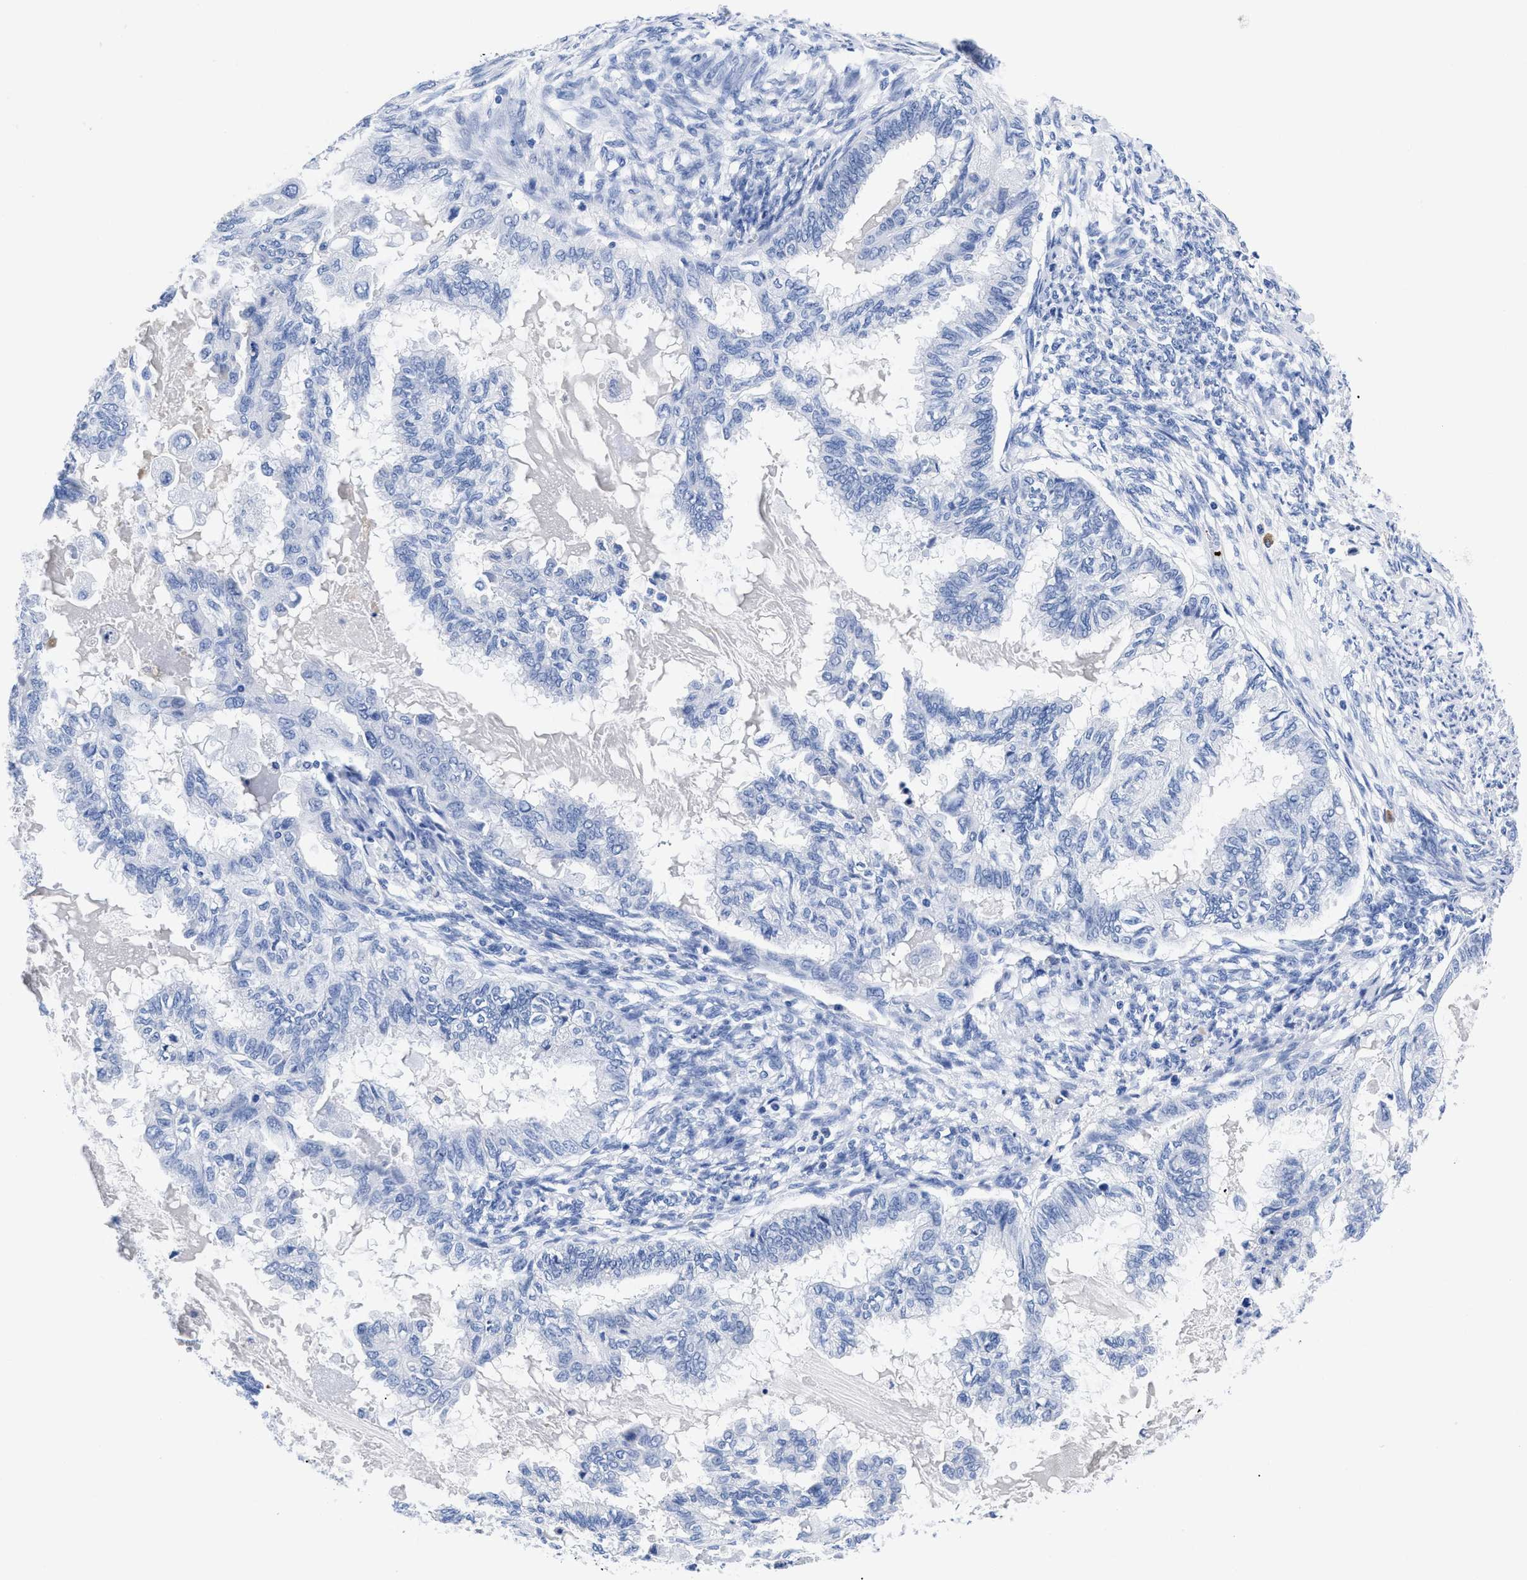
{"staining": {"intensity": "negative", "quantity": "none", "location": "none"}, "tissue": "cervical cancer", "cell_type": "Tumor cells", "image_type": "cancer", "snomed": [{"axis": "morphology", "description": "Normal tissue, NOS"}, {"axis": "morphology", "description": "Adenocarcinoma, NOS"}, {"axis": "topography", "description": "Cervix"}, {"axis": "topography", "description": "Endometrium"}], "caption": "Immunohistochemistry micrograph of human adenocarcinoma (cervical) stained for a protein (brown), which displays no staining in tumor cells.", "gene": "TREML1", "patient": {"sex": "female", "age": 86}}